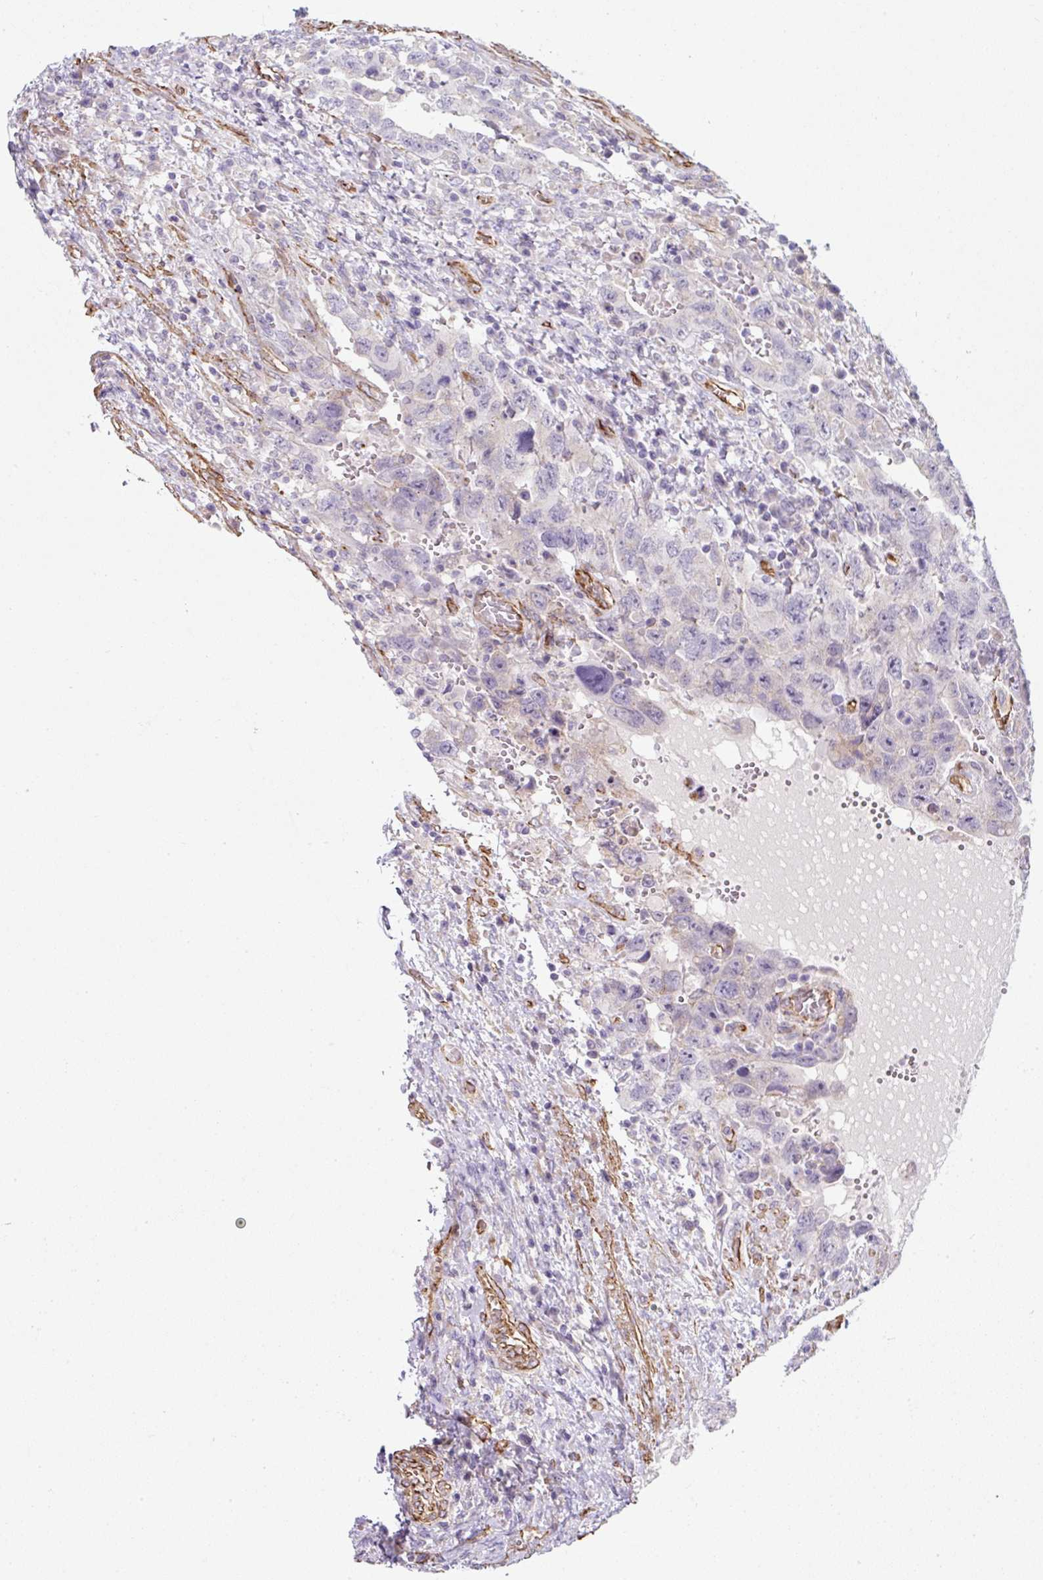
{"staining": {"intensity": "negative", "quantity": "none", "location": "none"}, "tissue": "testis cancer", "cell_type": "Tumor cells", "image_type": "cancer", "snomed": [{"axis": "morphology", "description": "Carcinoma, Embryonal, NOS"}, {"axis": "topography", "description": "Testis"}], "caption": "High power microscopy photomicrograph of an immunohistochemistry (IHC) micrograph of embryonal carcinoma (testis), revealing no significant staining in tumor cells.", "gene": "ANKUB1", "patient": {"sex": "male", "age": 26}}